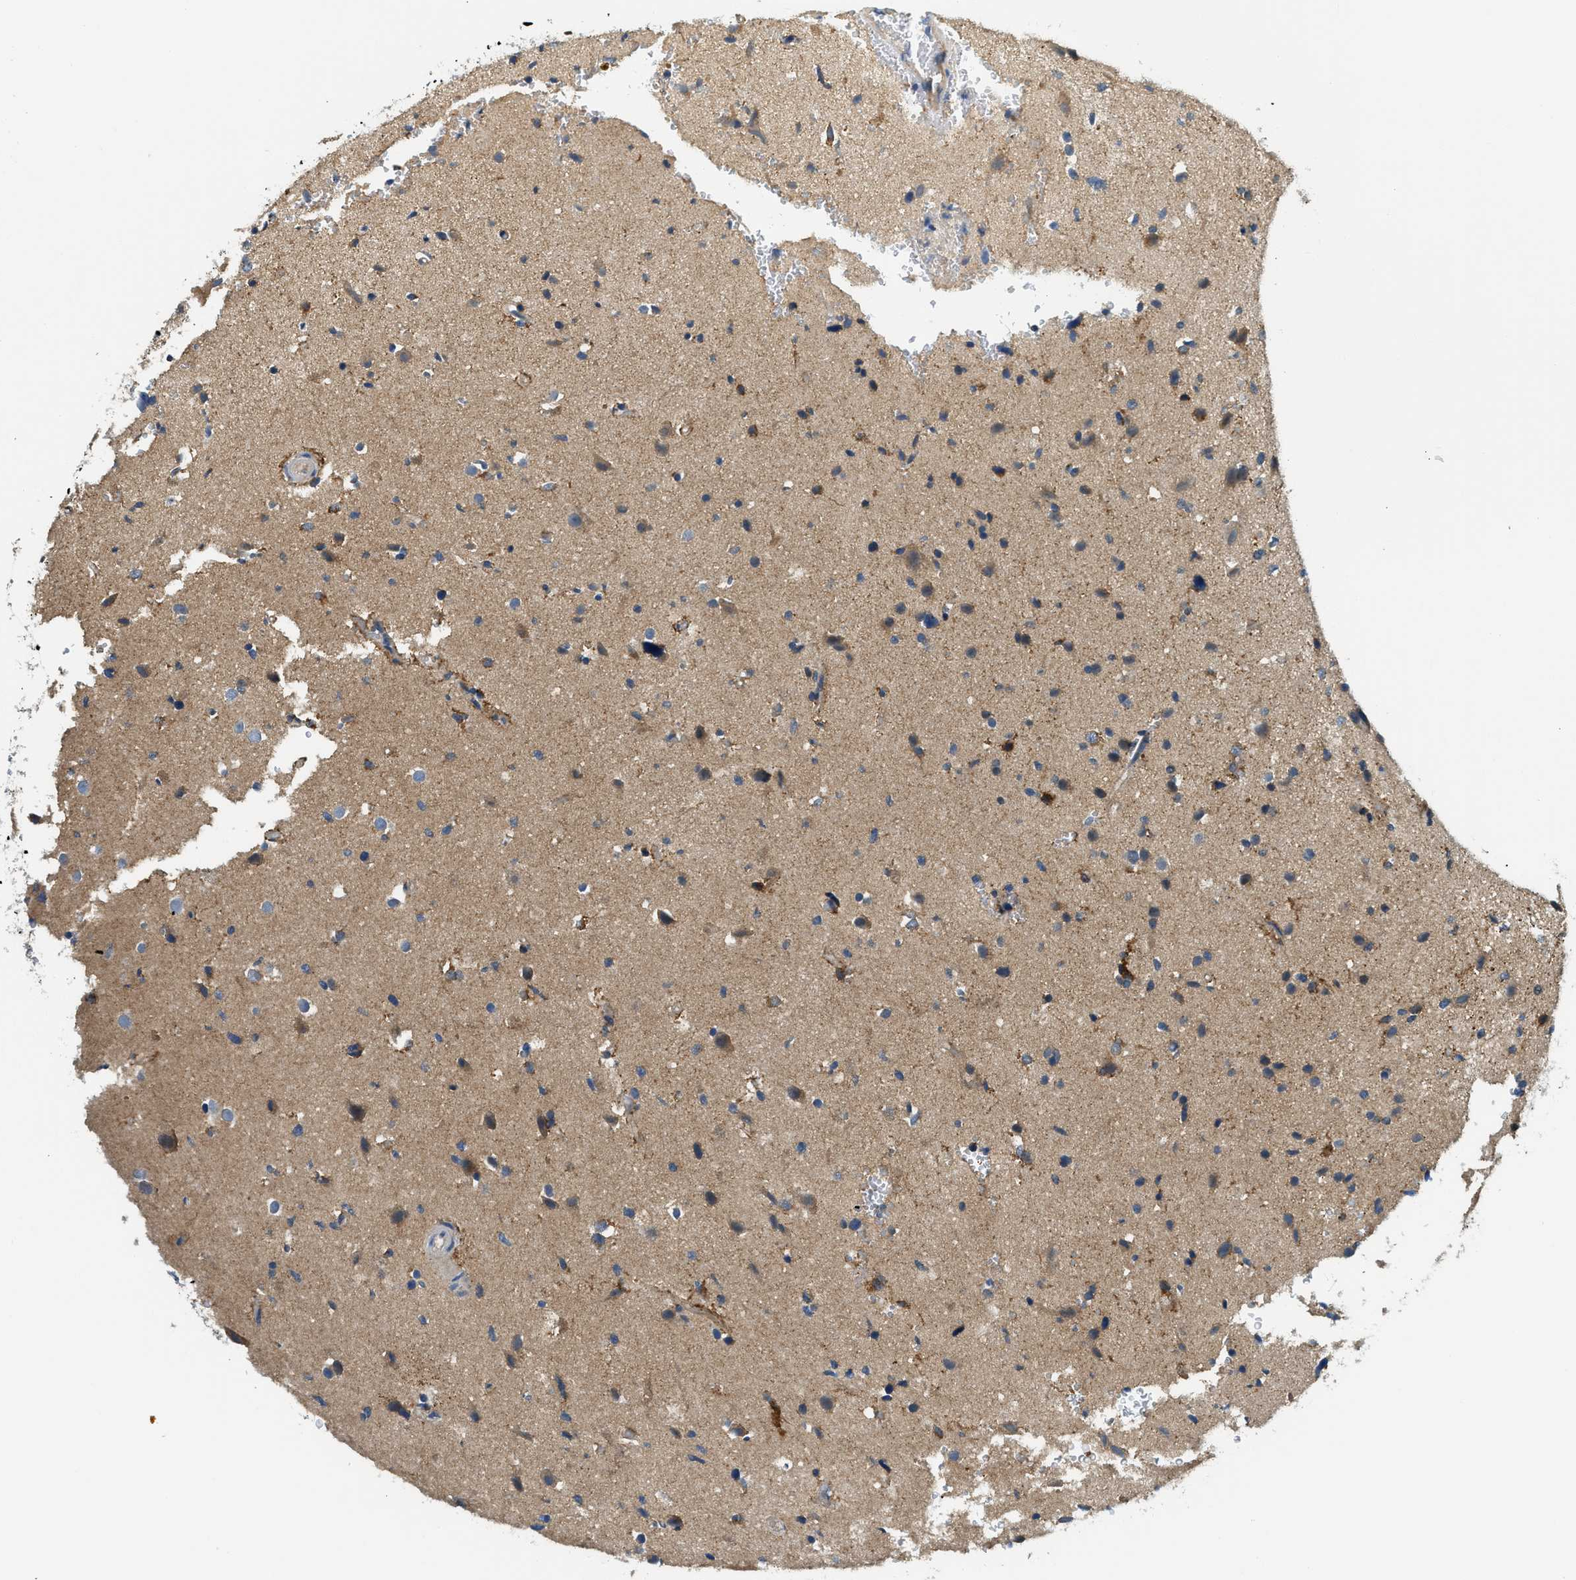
{"staining": {"intensity": "weak", "quantity": "25%-75%", "location": "cytoplasmic/membranous"}, "tissue": "glioma", "cell_type": "Tumor cells", "image_type": "cancer", "snomed": [{"axis": "morphology", "description": "Glioma, malignant, High grade"}, {"axis": "topography", "description": "Brain"}], "caption": "Immunohistochemical staining of glioma reveals low levels of weak cytoplasmic/membranous protein positivity in about 25%-75% of tumor cells.", "gene": "KCNK1", "patient": {"sex": "male", "age": 33}}